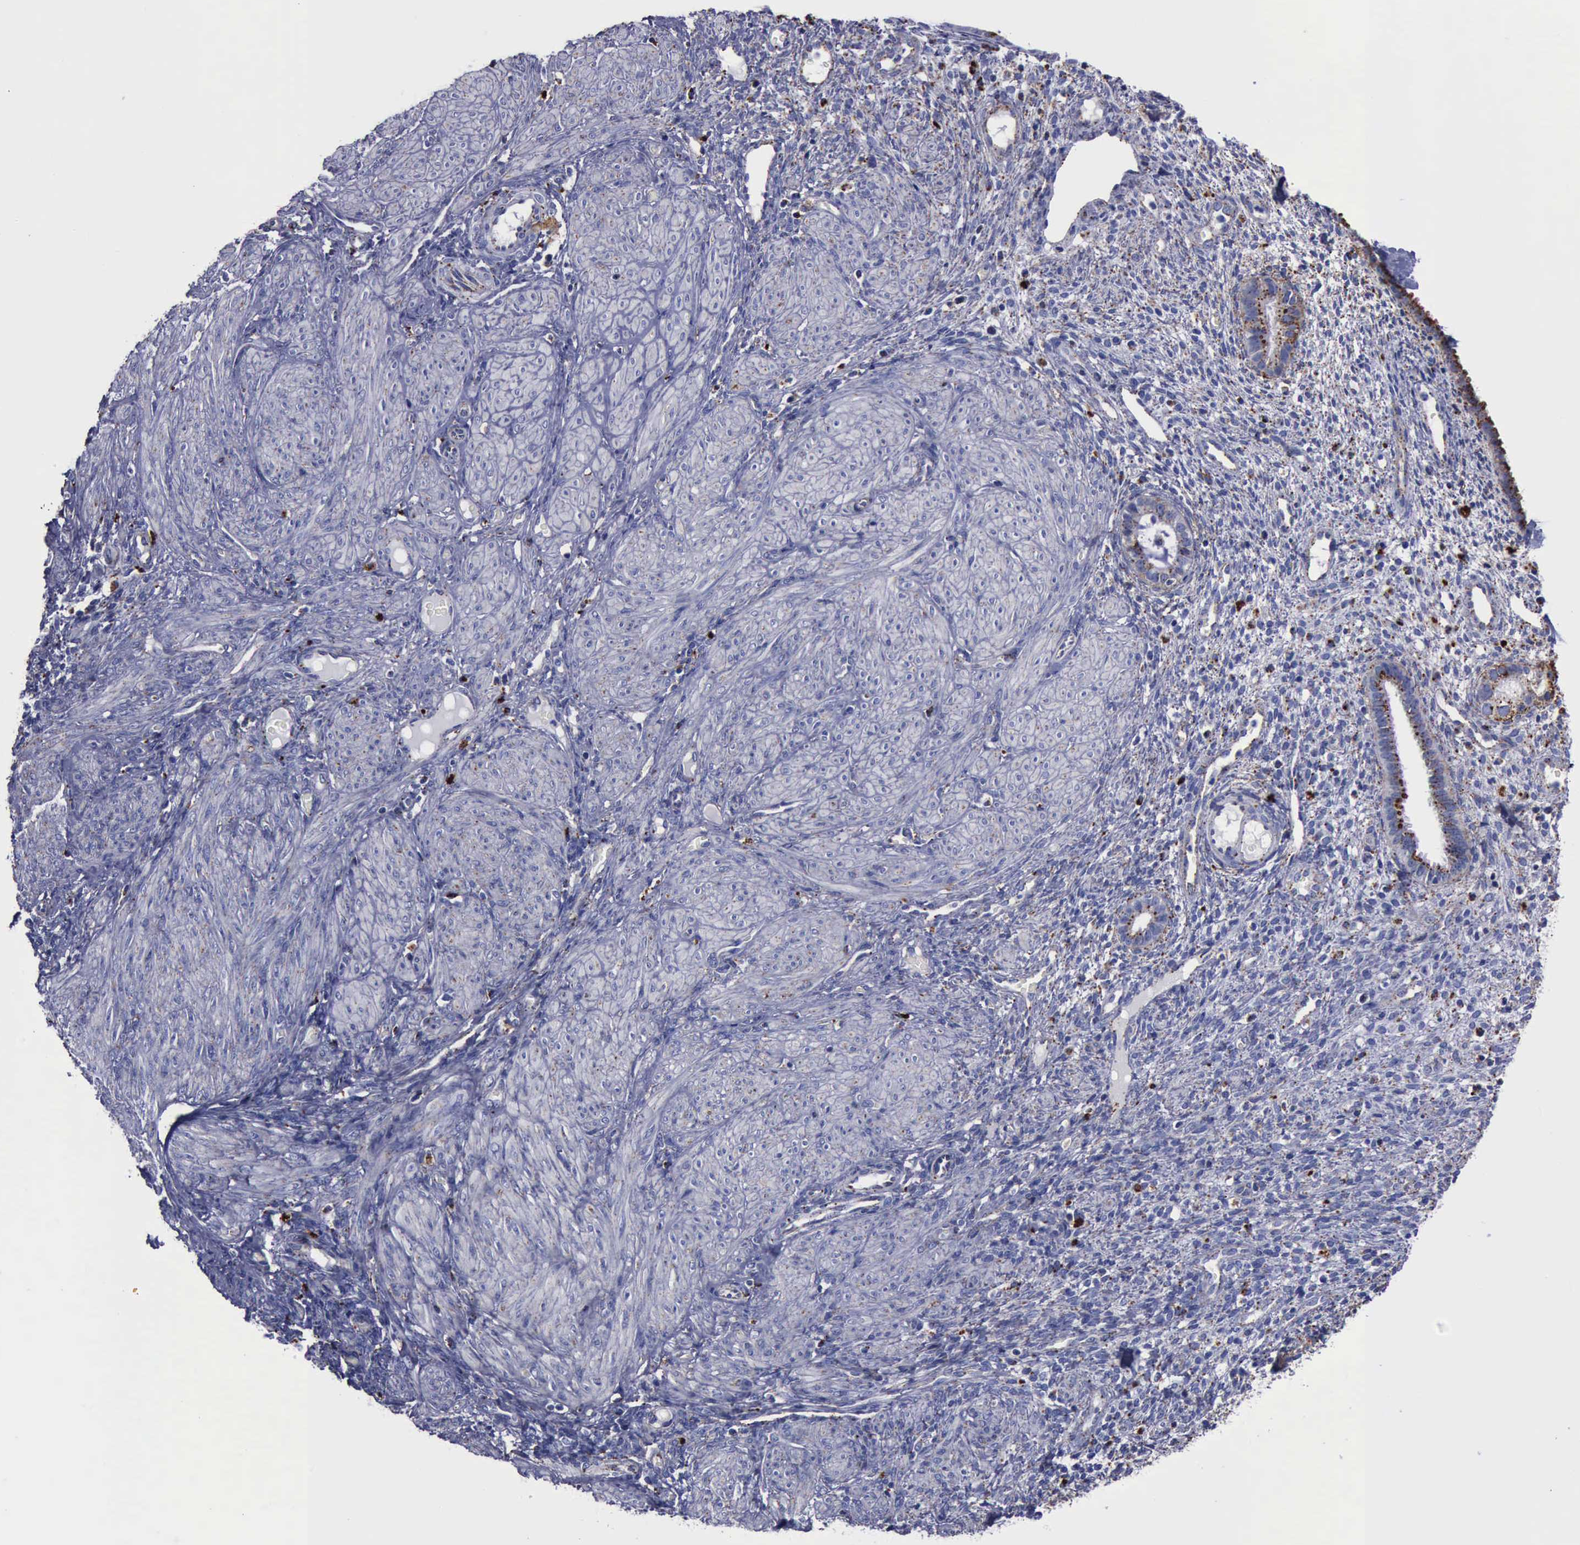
{"staining": {"intensity": "weak", "quantity": "<25%", "location": "cytoplasmic/membranous"}, "tissue": "endometrium", "cell_type": "Cells in endometrial stroma", "image_type": "normal", "snomed": [{"axis": "morphology", "description": "Normal tissue, NOS"}, {"axis": "topography", "description": "Endometrium"}], "caption": "Endometrium stained for a protein using IHC demonstrates no positivity cells in endometrial stroma.", "gene": "CTSD", "patient": {"sex": "female", "age": 72}}